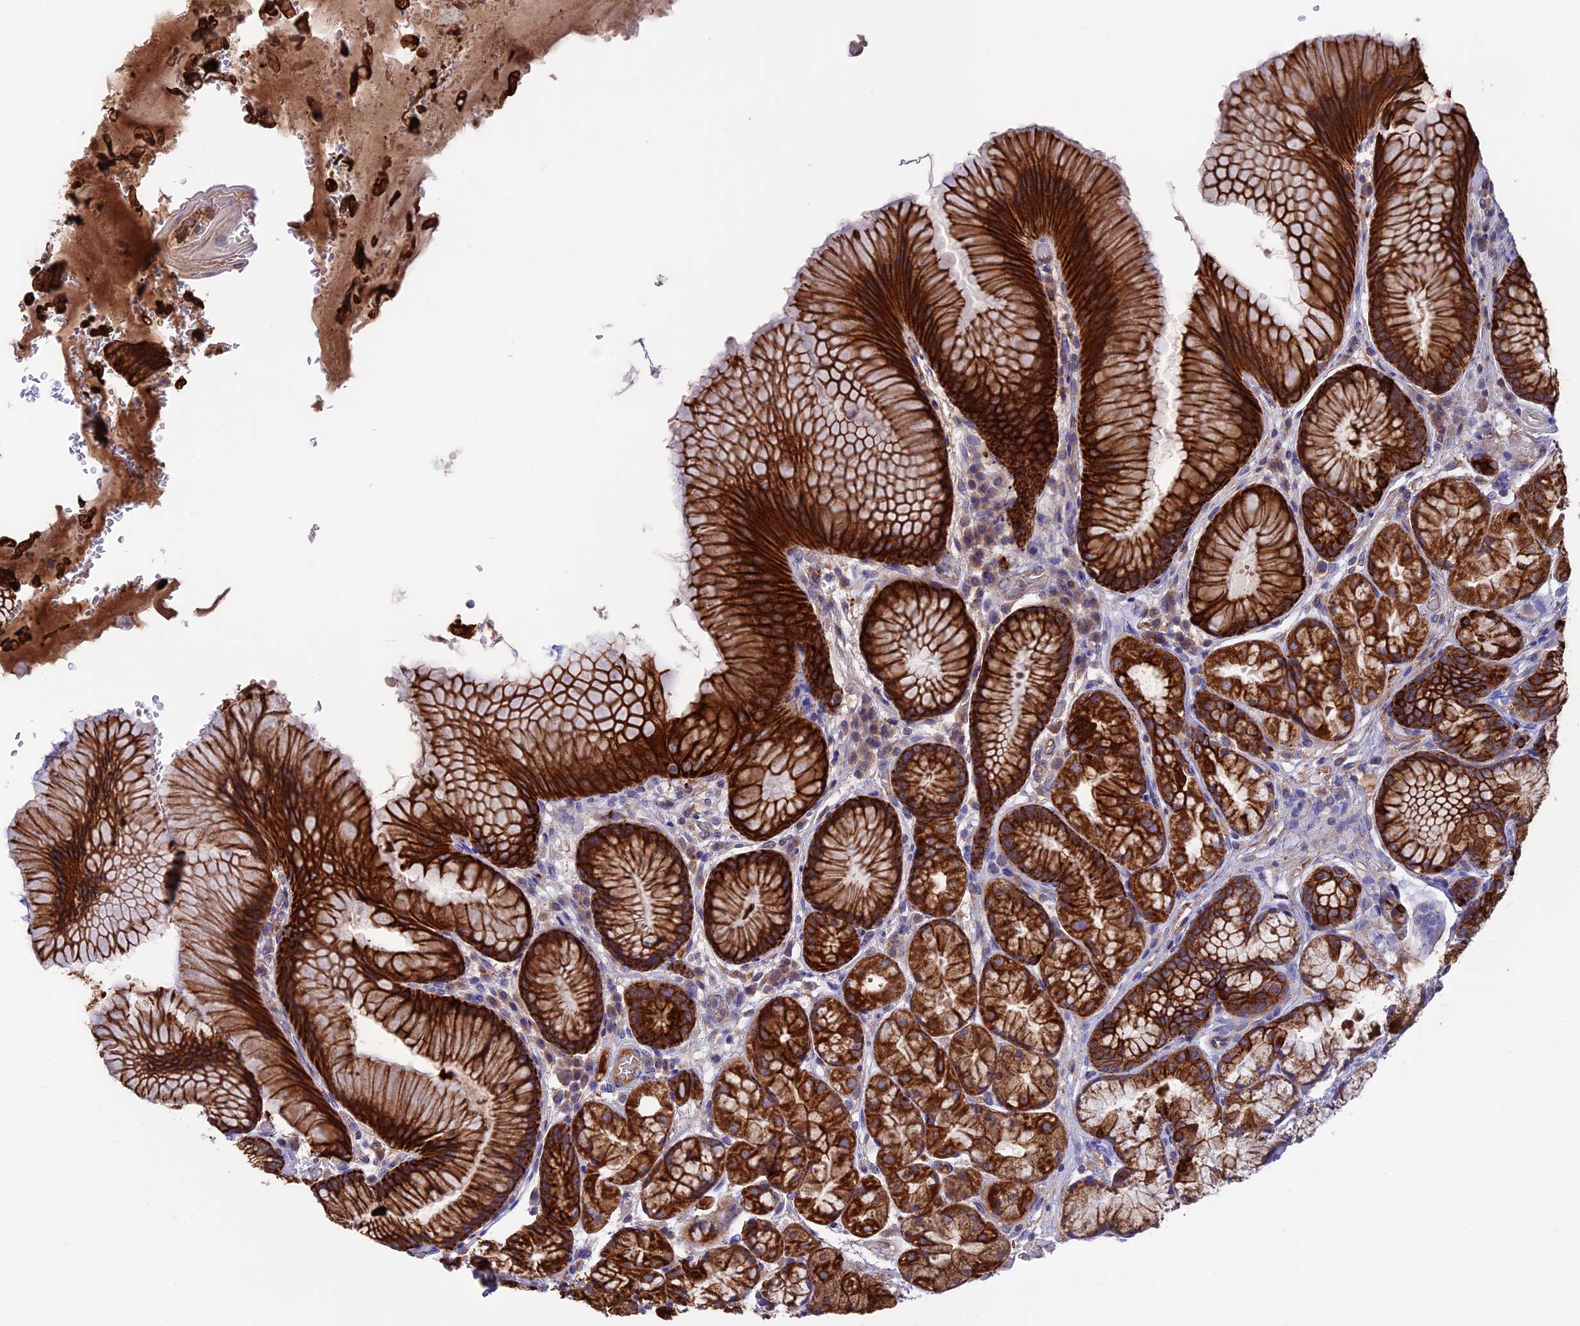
{"staining": {"intensity": "strong", "quantity": ">75%", "location": "cytoplasmic/membranous"}, "tissue": "stomach", "cell_type": "Glandular cells", "image_type": "normal", "snomed": [{"axis": "morphology", "description": "Normal tissue, NOS"}, {"axis": "topography", "description": "Stomach"}], "caption": "Immunohistochemical staining of normal stomach reveals >75% levels of strong cytoplasmic/membranous protein expression in approximately >75% of glandular cells.", "gene": "PTPN9", "patient": {"sex": "male", "age": 63}}